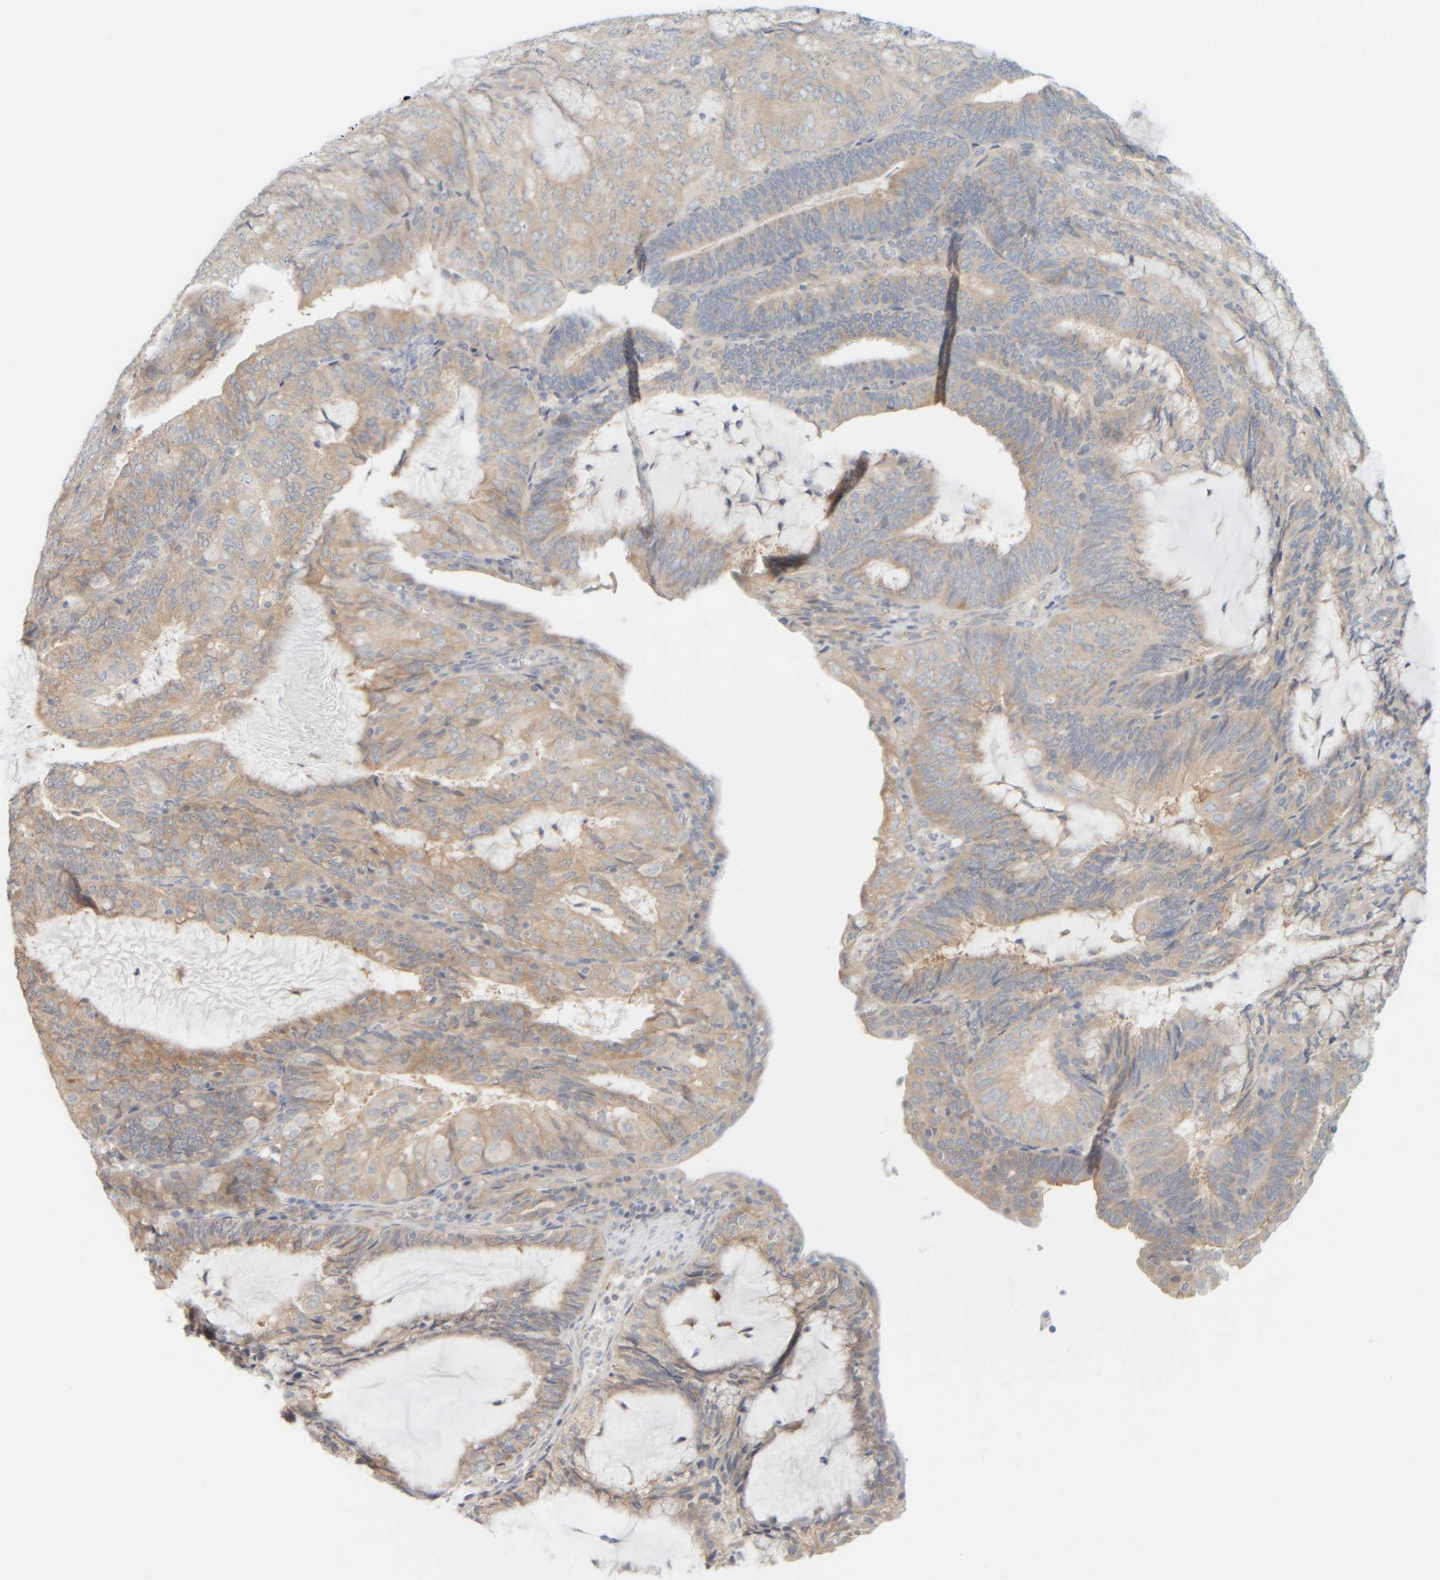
{"staining": {"intensity": "weak", "quantity": ">75%", "location": "cytoplasmic/membranous"}, "tissue": "endometrial cancer", "cell_type": "Tumor cells", "image_type": "cancer", "snomed": [{"axis": "morphology", "description": "Adenocarcinoma, NOS"}, {"axis": "topography", "description": "Endometrium"}], "caption": "This photomicrograph displays immunohistochemistry (IHC) staining of endometrial cancer (adenocarcinoma), with low weak cytoplasmic/membranous staining in about >75% of tumor cells.", "gene": "PTGES3L-AARSD1", "patient": {"sex": "female", "age": 81}}